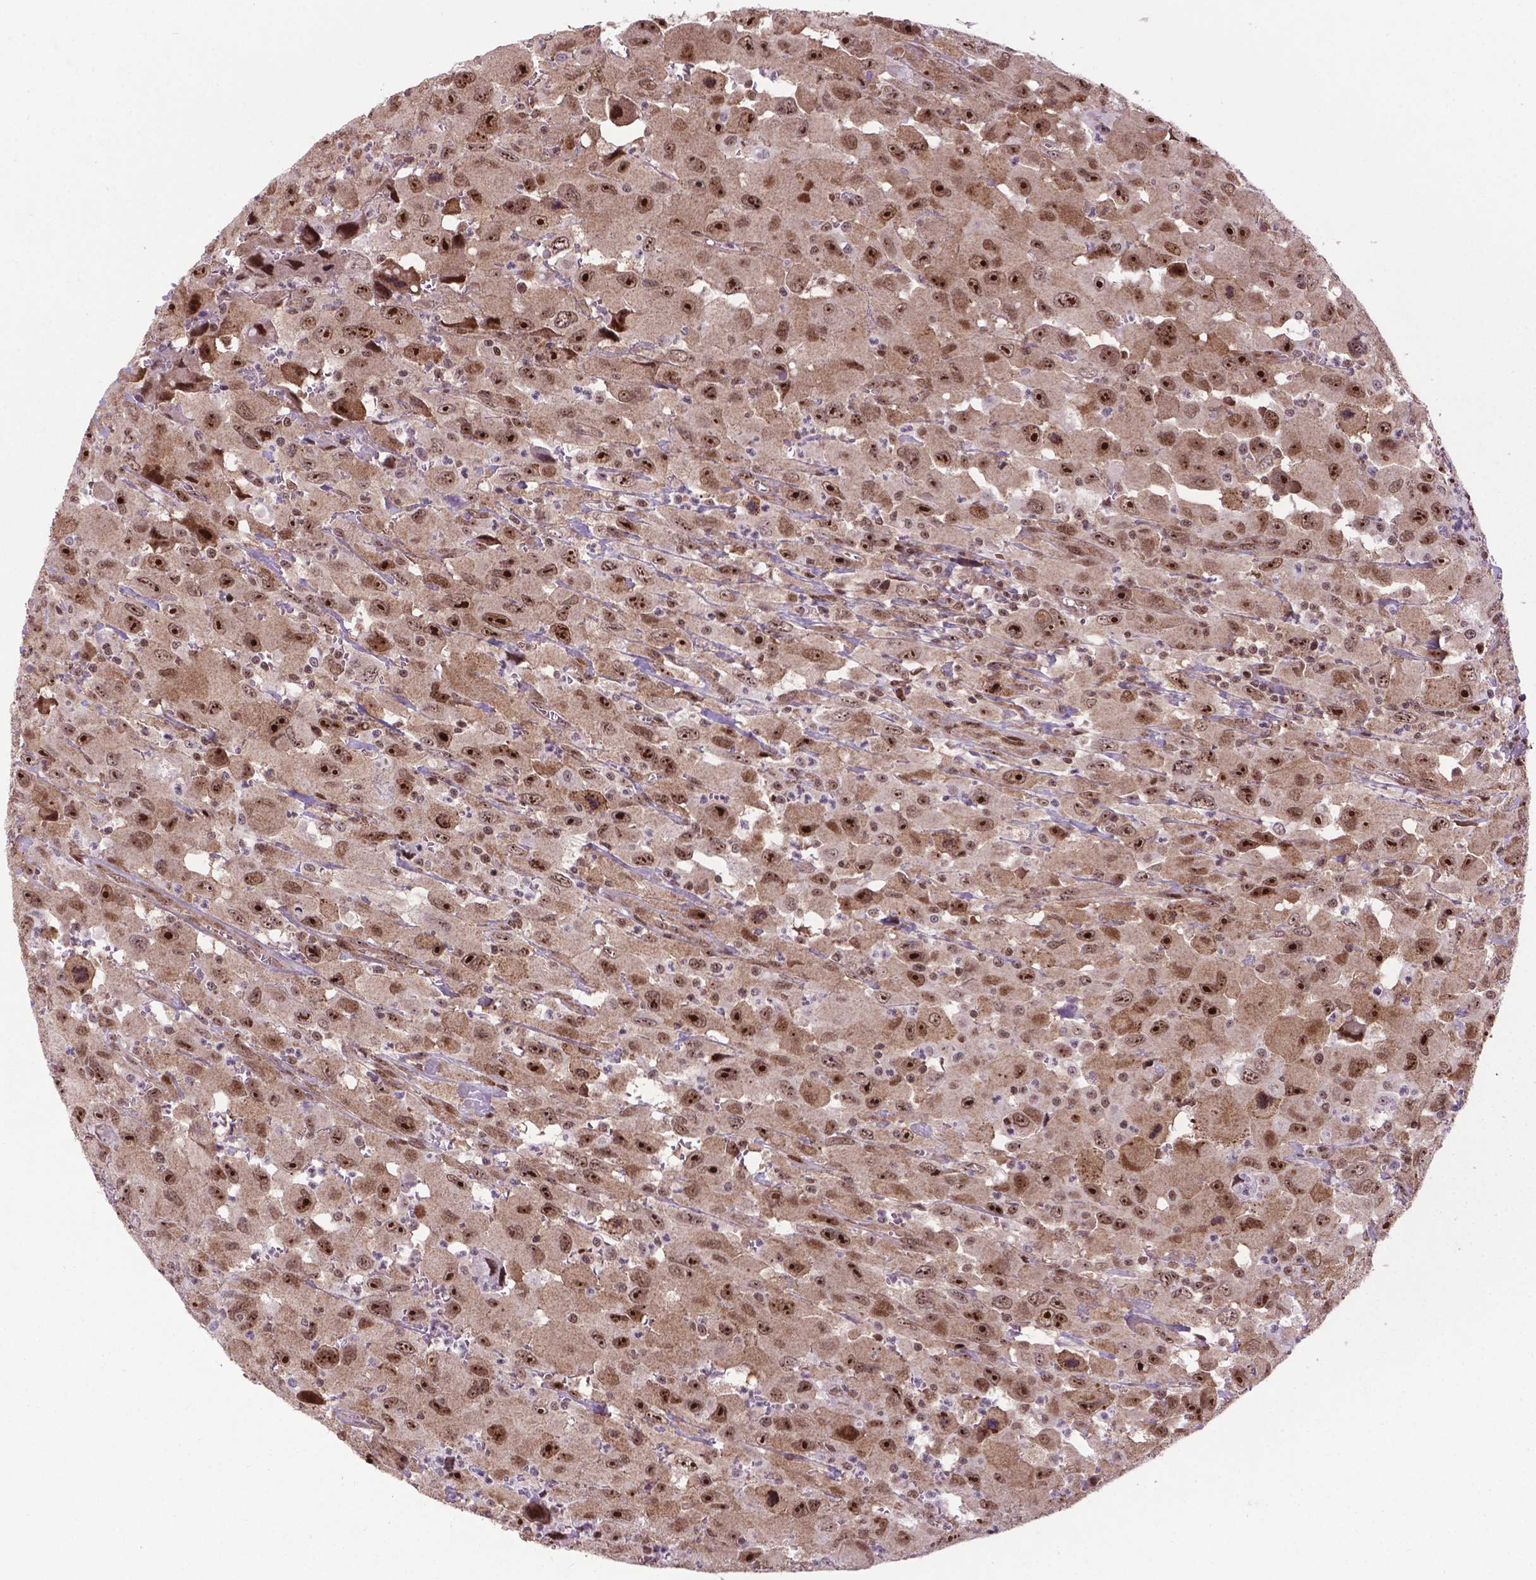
{"staining": {"intensity": "strong", "quantity": ">75%", "location": "nuclear"}, "tissue": "head and neck cancer", "cell_type": "Tumor cells", "image_type": "cancer", "snomed": [{"axis": "morphology", "description": "Squamous cell carcinoma, NOS"}, {"axis": "morphology", "description": "Squamous cell carcinoma, metastatic, NOS"}, {"axis": "topography", "description": "Oral tissue"}, {"axis": "topography", "description": "Head-Neck"}], "caption": "Head and neck metastatic squamous cell carcinoma tissue exhibits strong nuclear staining in about >75% of tumor cells, visualized by immunohistochemistry. (IHC, brightfield microscopy, high magnification).", "gene": "CSNK2A1", "patient": {"sex": "female", "age": 85}}